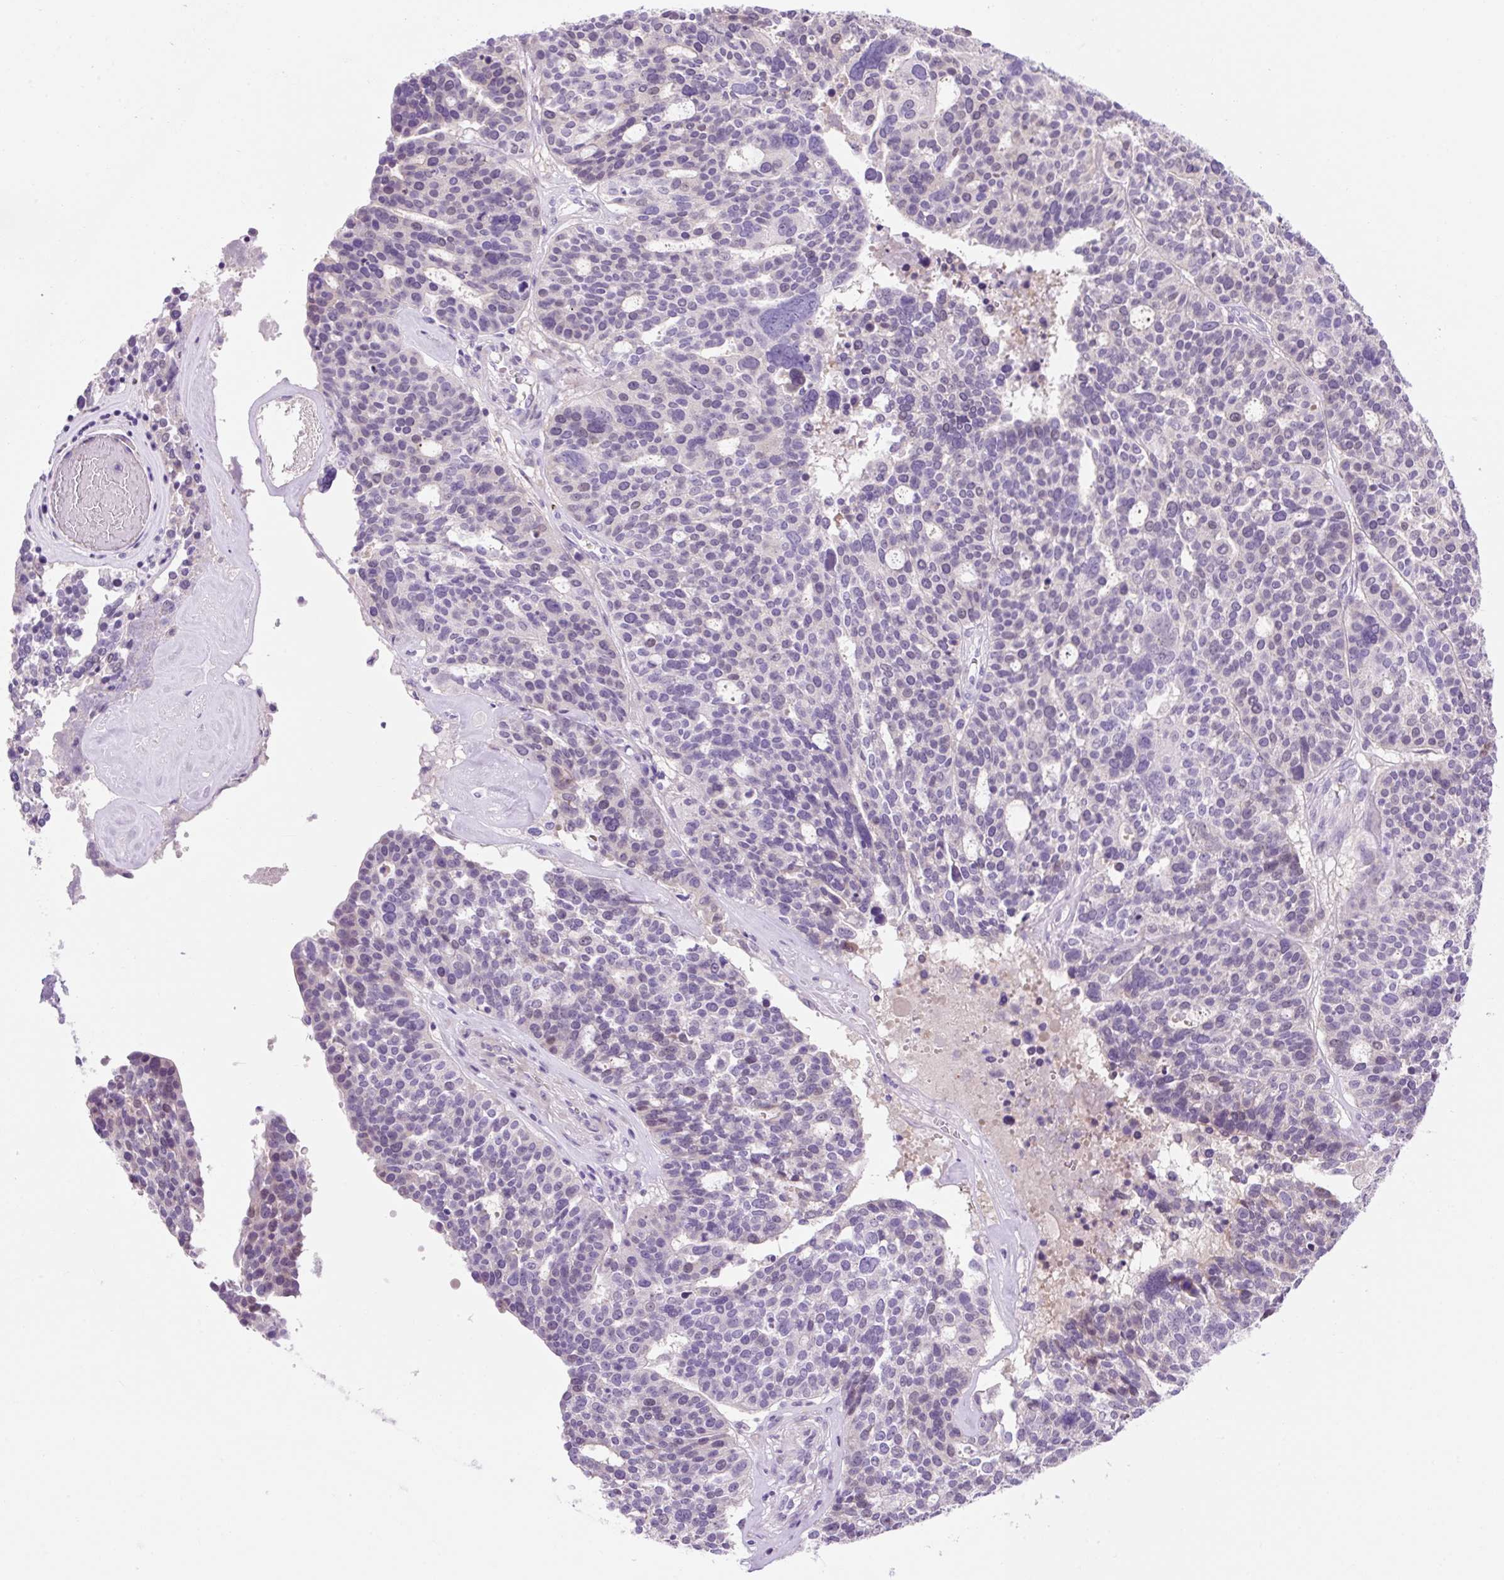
{"staining": {"intensity": "negative", "quantity": "none", "location": "none"}, "tissue": "ovarian cancer", "cell_type": "Tumor cells", "image_type": "cancer", "snomed": [{"axis": "morphology", "description": "Cystadenocarcinoma, serous, NOS"}, {"axis": "topography", "description": "Ovary"}], "caption": "A high-resolution histopathology image shows immunohistochemistry (IHC) staining of ovarian cancer (serous cystadenocarcinoma), which reveals no significant positivity in tumor cells. (DAB (3,3'-diaminobenzidine) immunohistochemistry (IHC) visualized using brightfield microscopy, high magnification).", "gene": "ZNF121", "patient": {"sex": "female", "age": 59}}